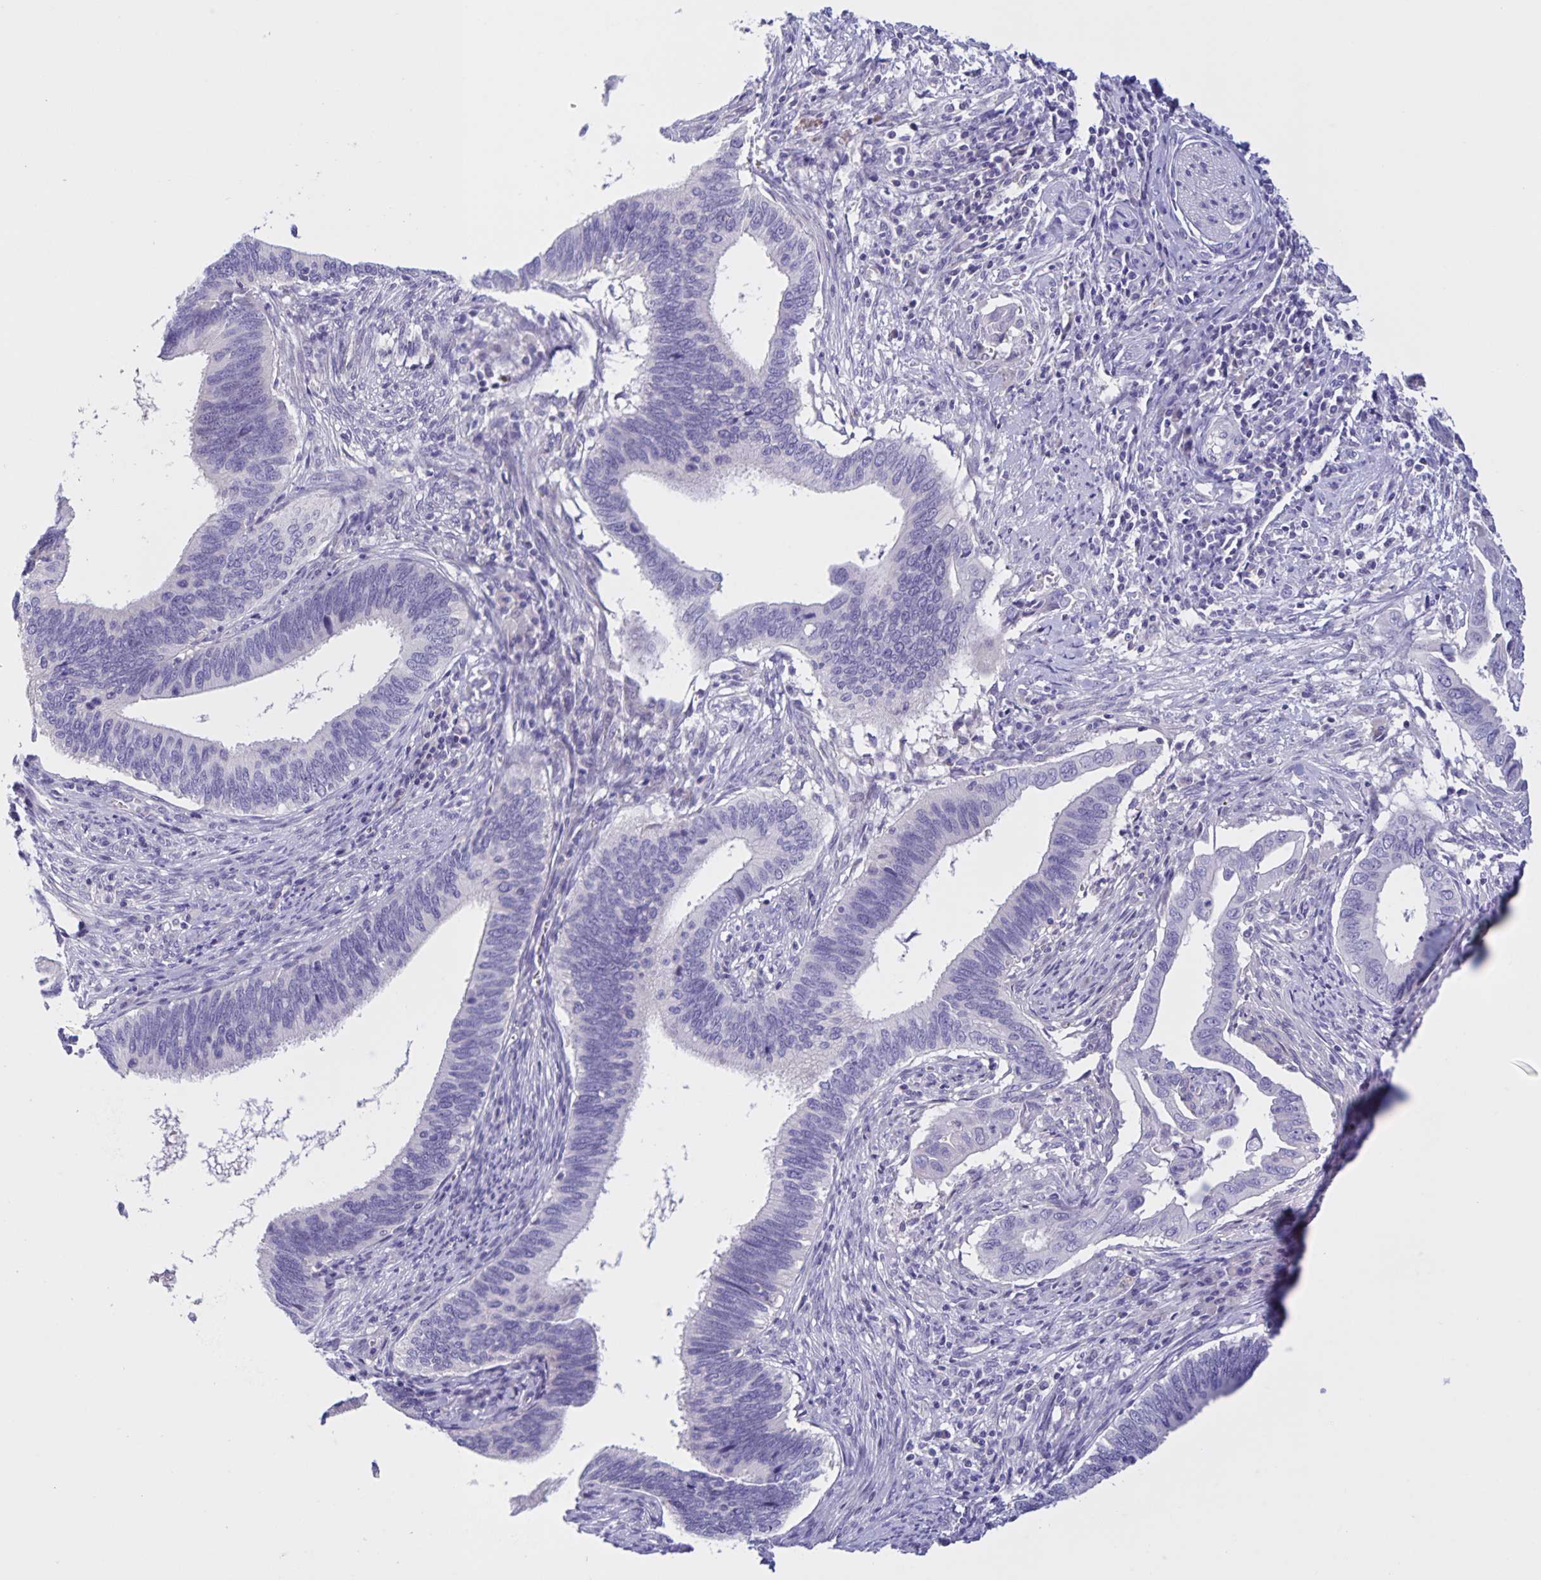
{"staining": {"intensity": "negative", "quantity": "none", "location": "none"}, "tissue": "cervical cancer", "cell_type": "Tumor cells", "image_type": "cancer", "snomed": [{"axis": "morphology", "description": "Adenocarcinoma, NOS"}, {"axis": "topography", "description": "Cervix"}], "caption": "Immunohistochemistry (IHC) image of neoplastic tissue: human cervical adenocarcinoma stained with DAB shows no significant protein expression in tumor cells.", "gene": "DMGDH", "patient": {"sex": "female", "age": 42}}